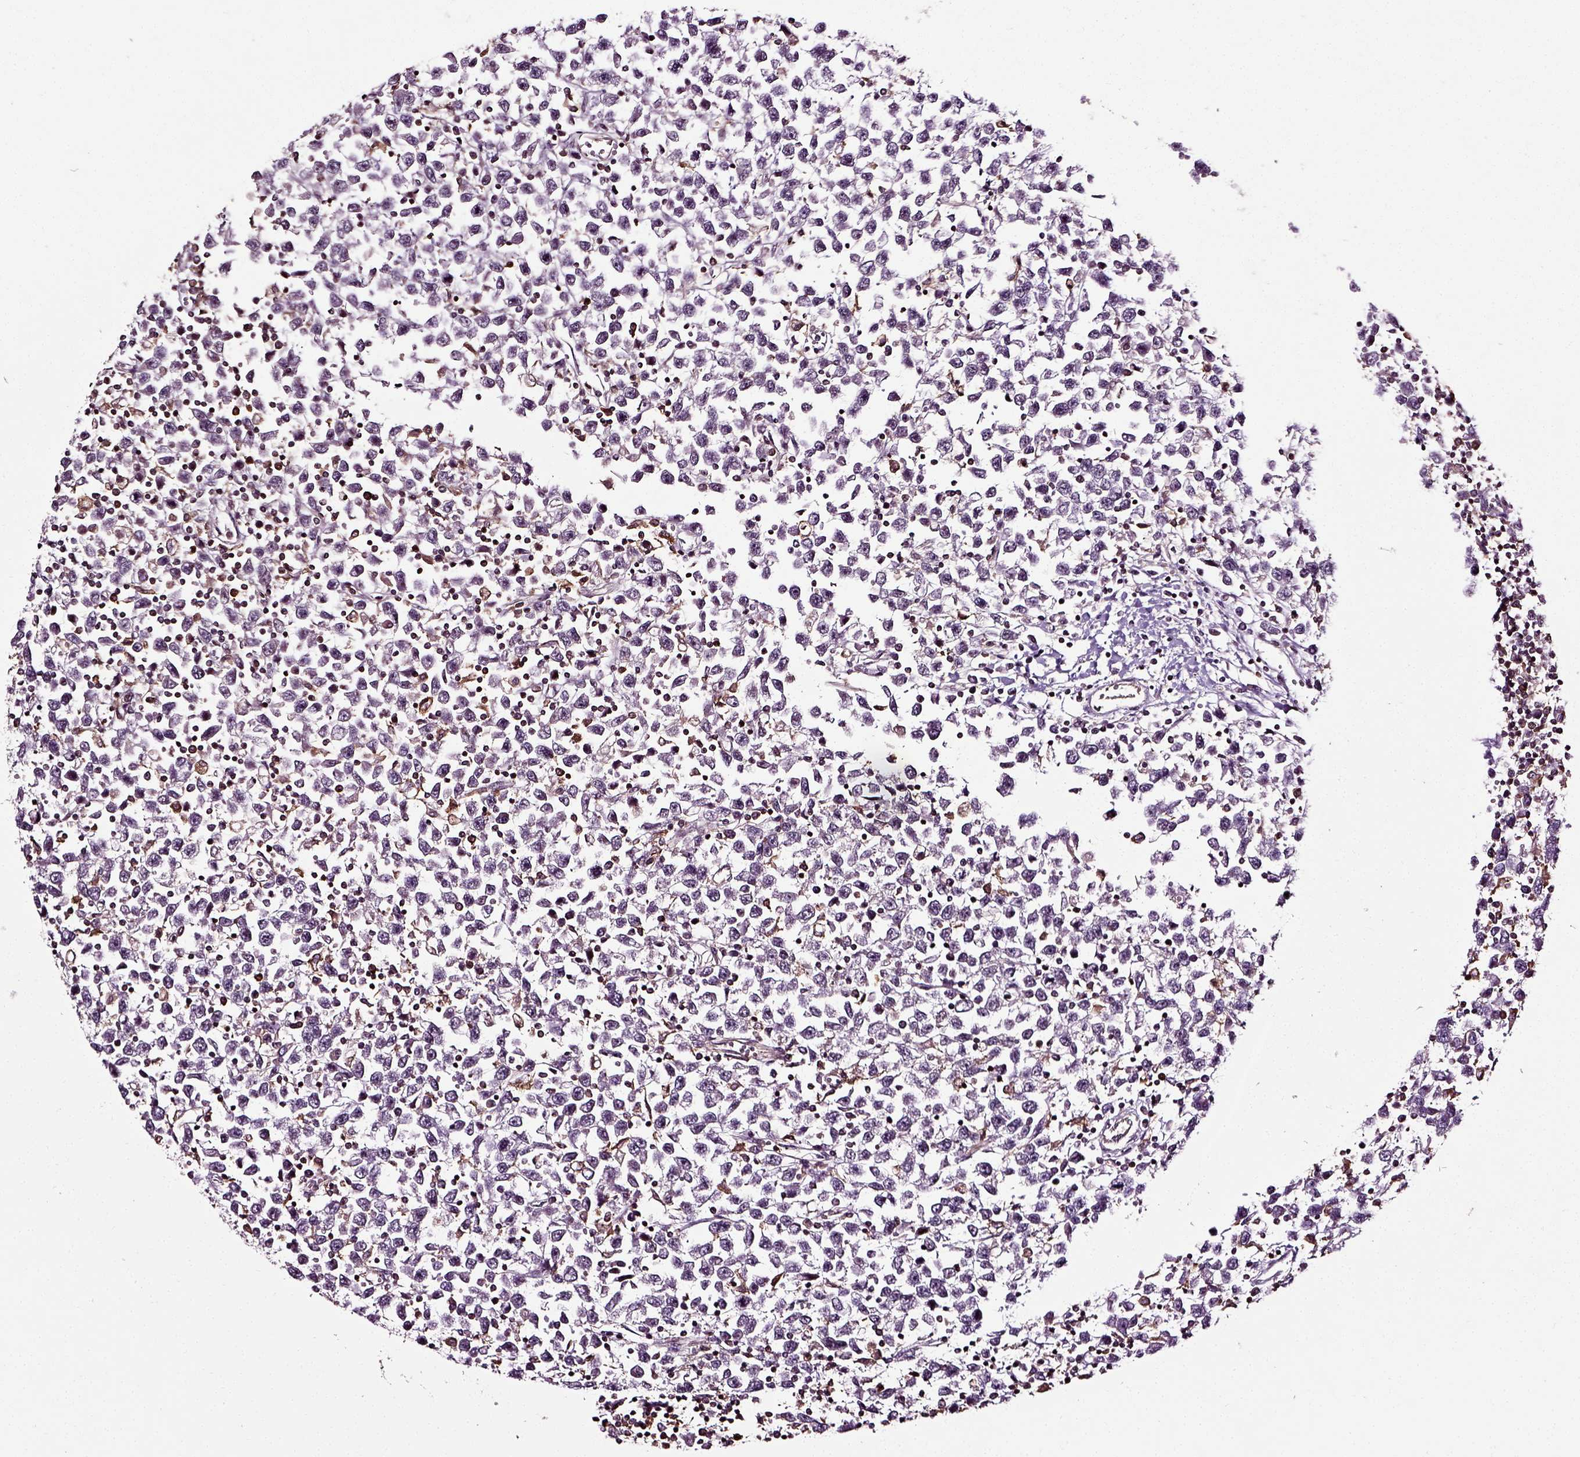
{"staining": {"intensity": "negative", "quantity": "none", "location": "none"}, "tissue": "testis cancer", "cell_type": "Tumor cells", "image_type": "cancer", "snomed": [{"axis": "morphology", "description": "Seminoma, NOS"}, {"axis": "topography", "description": "Testis"}], "caption": "The micrograph reveals no significant positivity in tumor cells of testis seminoma.", "gene": "RHOF", "patient": {"sex": "male", "age": 34}}